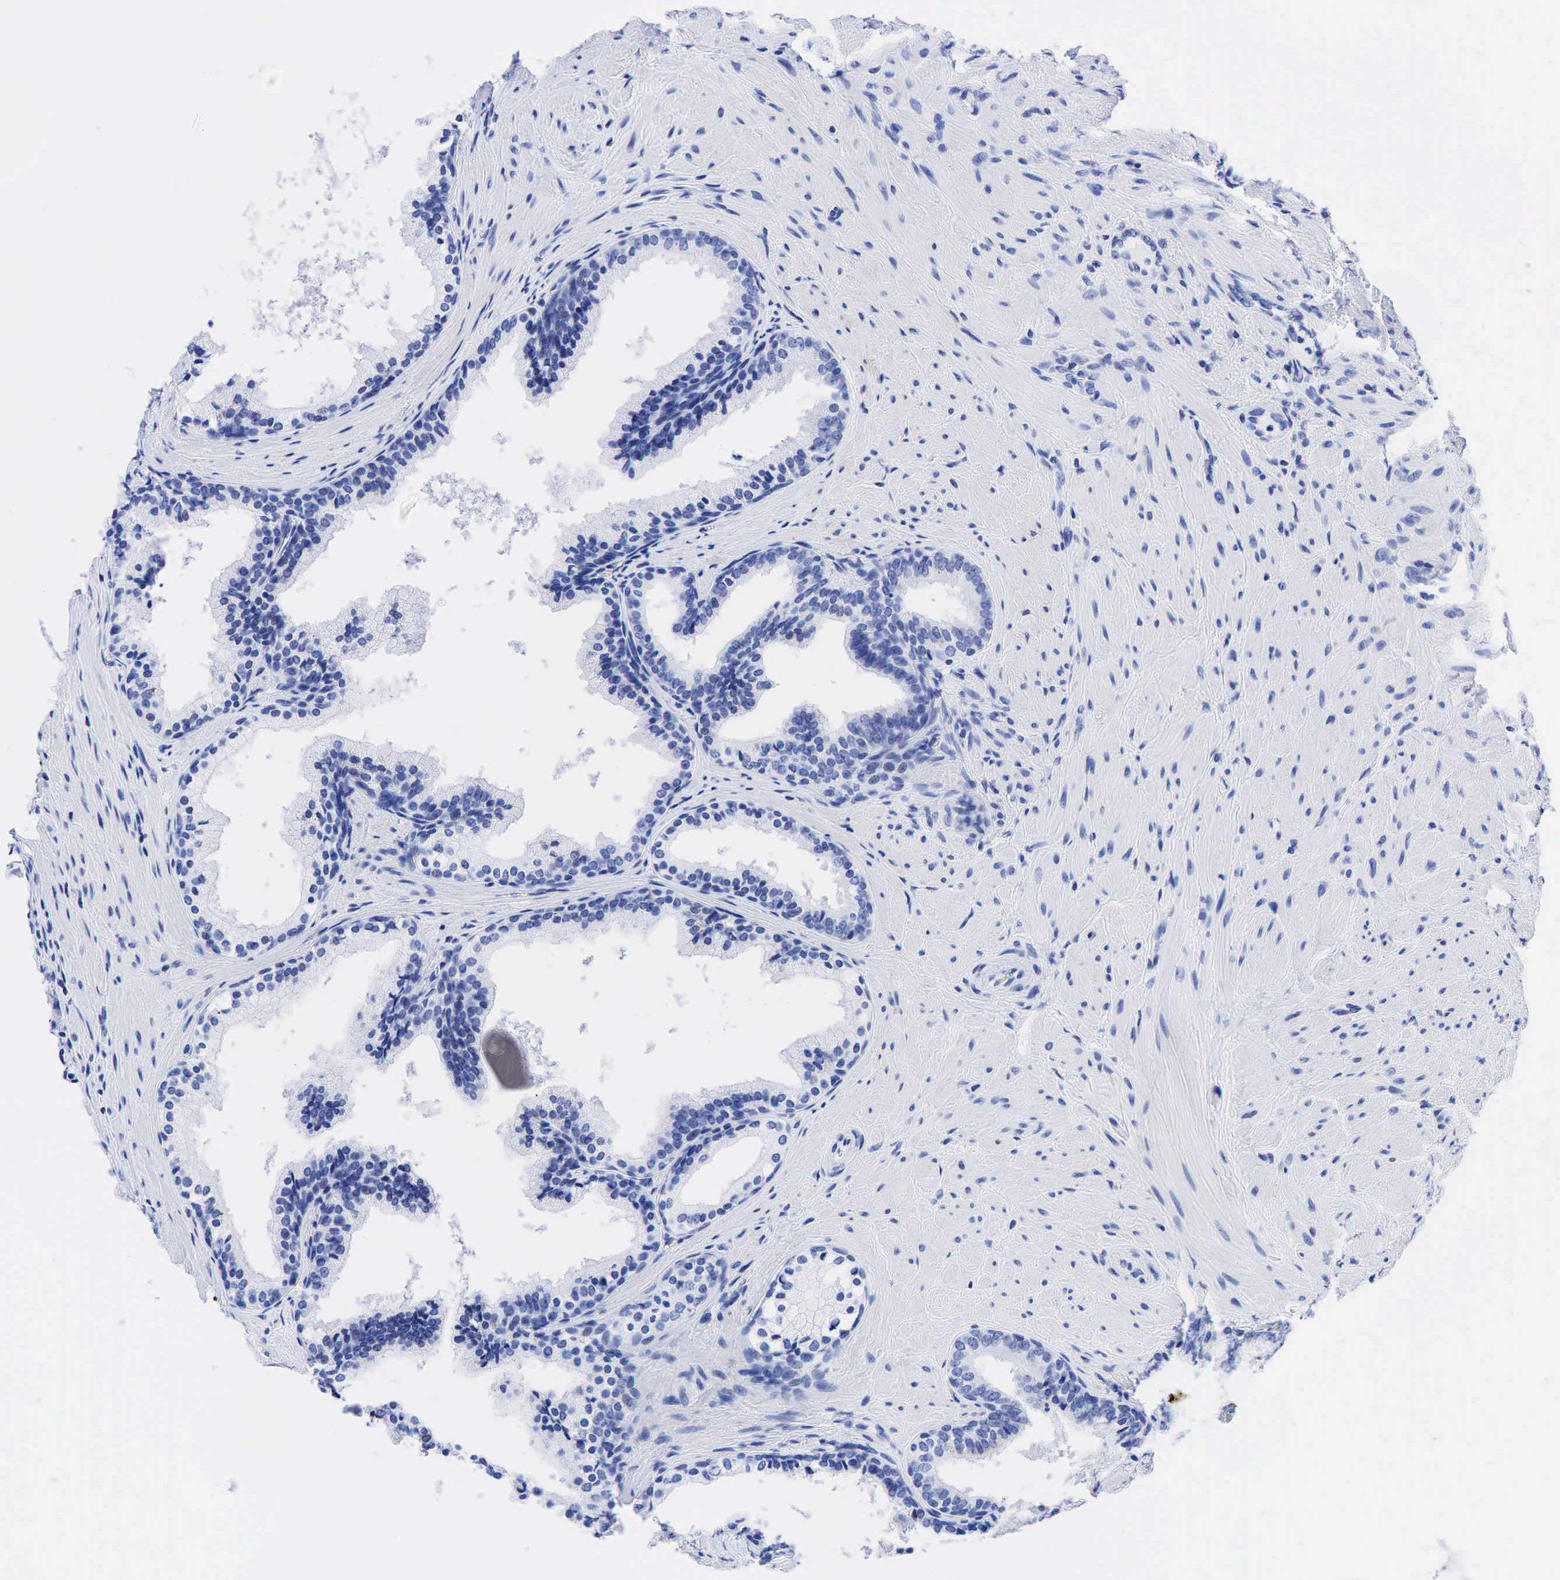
{"staining": {"intensity": "negative", "quantity": "none", "location": "none"}, "tissue": "prostate", "cell_type": "Glandular cells", "image_type": "normal", "snomed": [{"axis": "morphology", "description": "Normal tissue, NOS"}, {"axis": "topography", "description": "Prostate"}], "caption": "Immunohistochemistry image of benign human prostate stained for a protein (brown), which displays no expression in glandular cells. The staining is performed using DAB brown chromogen with nuclei counter-stained in using hematoxylin.", "gene": "CEACAM5", "patient": {"sex": "male", "age": 65}}